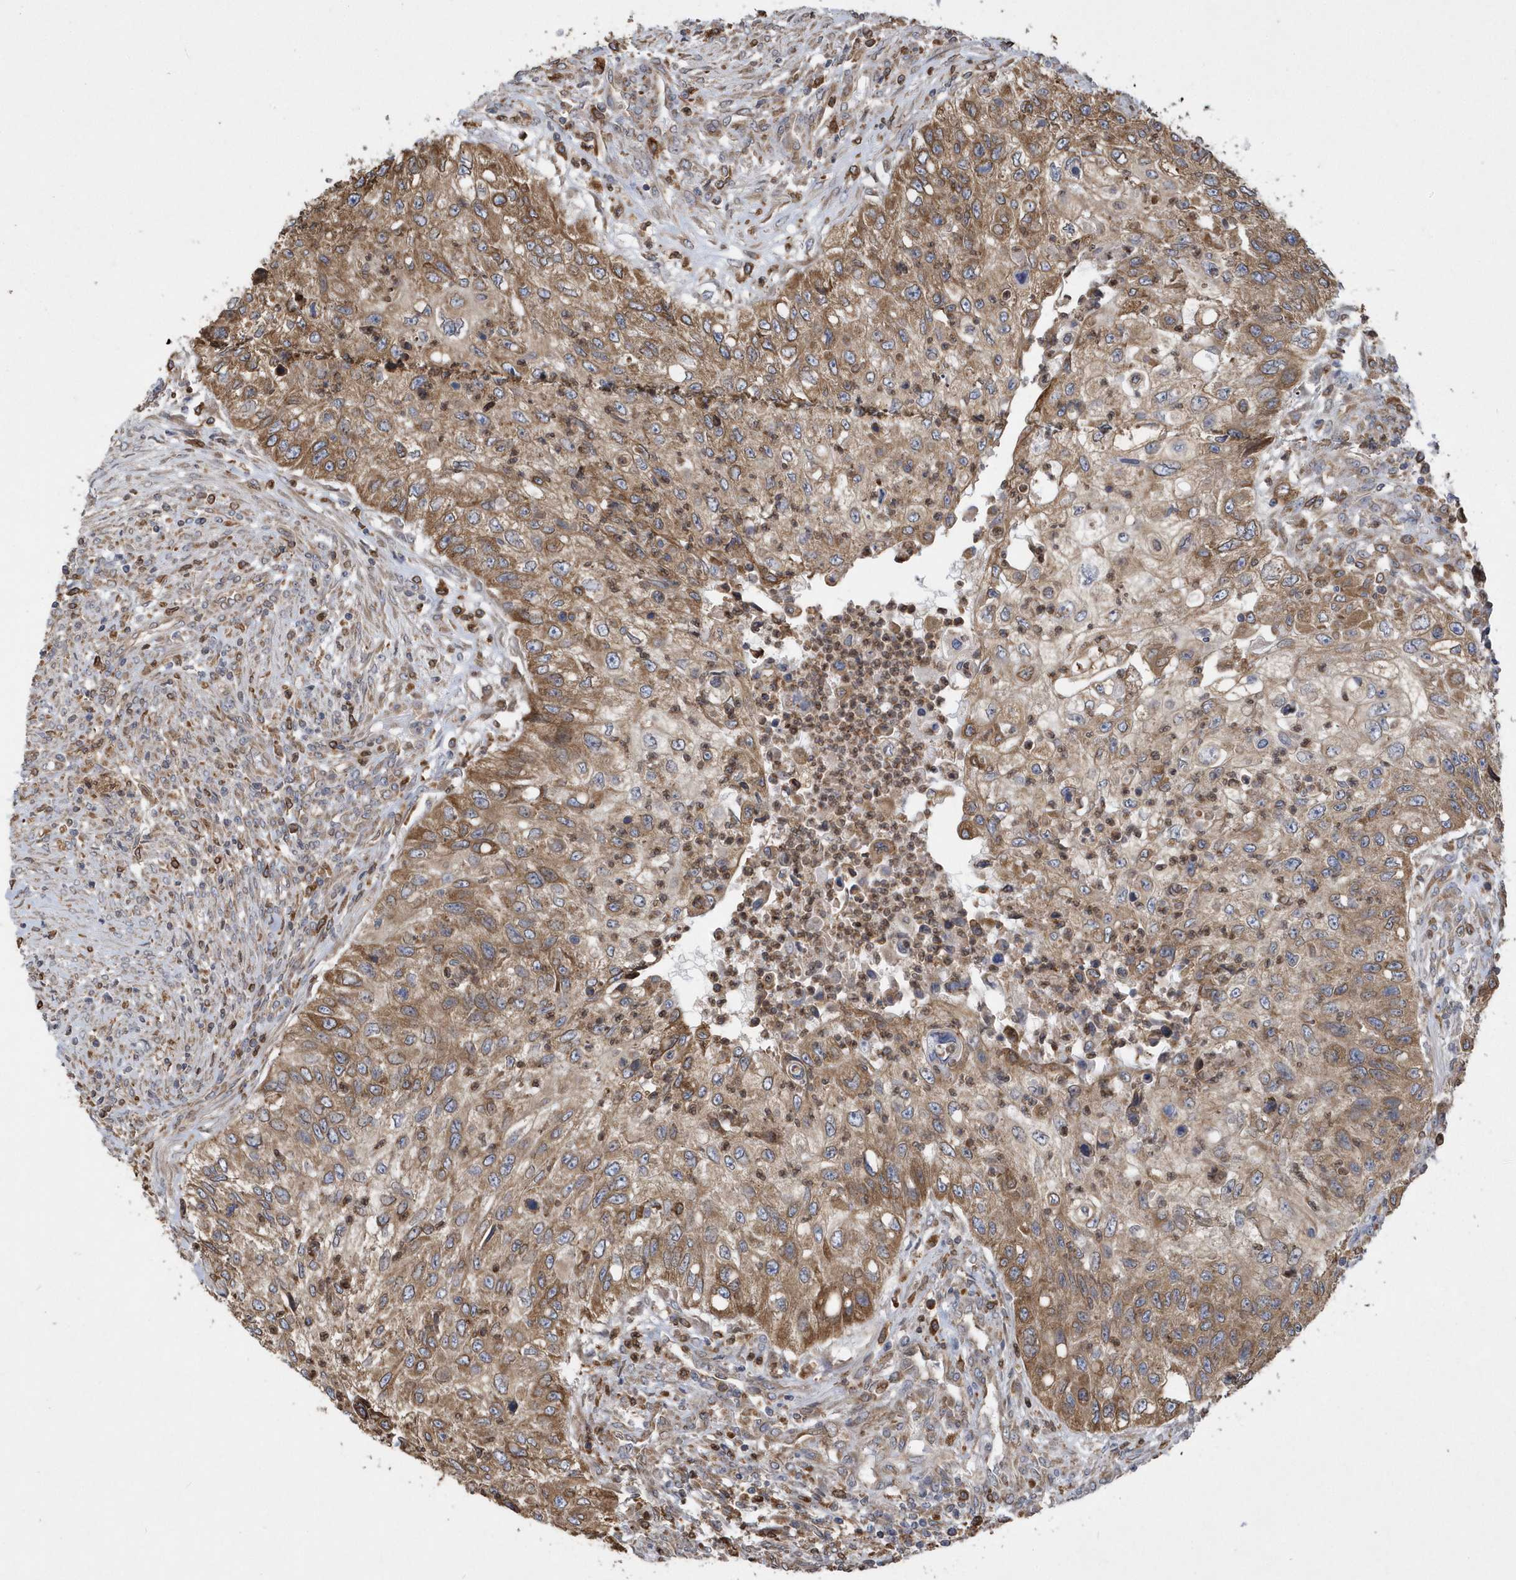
{"staining": {"intensity": "moderate", "quantity": ">75%", "location": "cytoplasmic/membranous"}, "tissue": "urothelial cancer", "cell_type": "Tumor cells", "image_type": "cancer", "snomed": [{"axis": "morphology", "description": "Urothelial carcinoma, High grade"}, {"axis": "topography", "description": "Urinary bladder"}], "caption": "IHC micrograph of neoplastic tissue: human urothelial cancer stained using immunohistochemistry (IHC) reveals medium levels of moderate protein expression localized specifically in the cytoplasmic/membranous of tumor cells, appearing as a cytoplasmic/membranous brown color.", "gene": "VAMP7", "patient": {"sex": "female", "age": 60}}